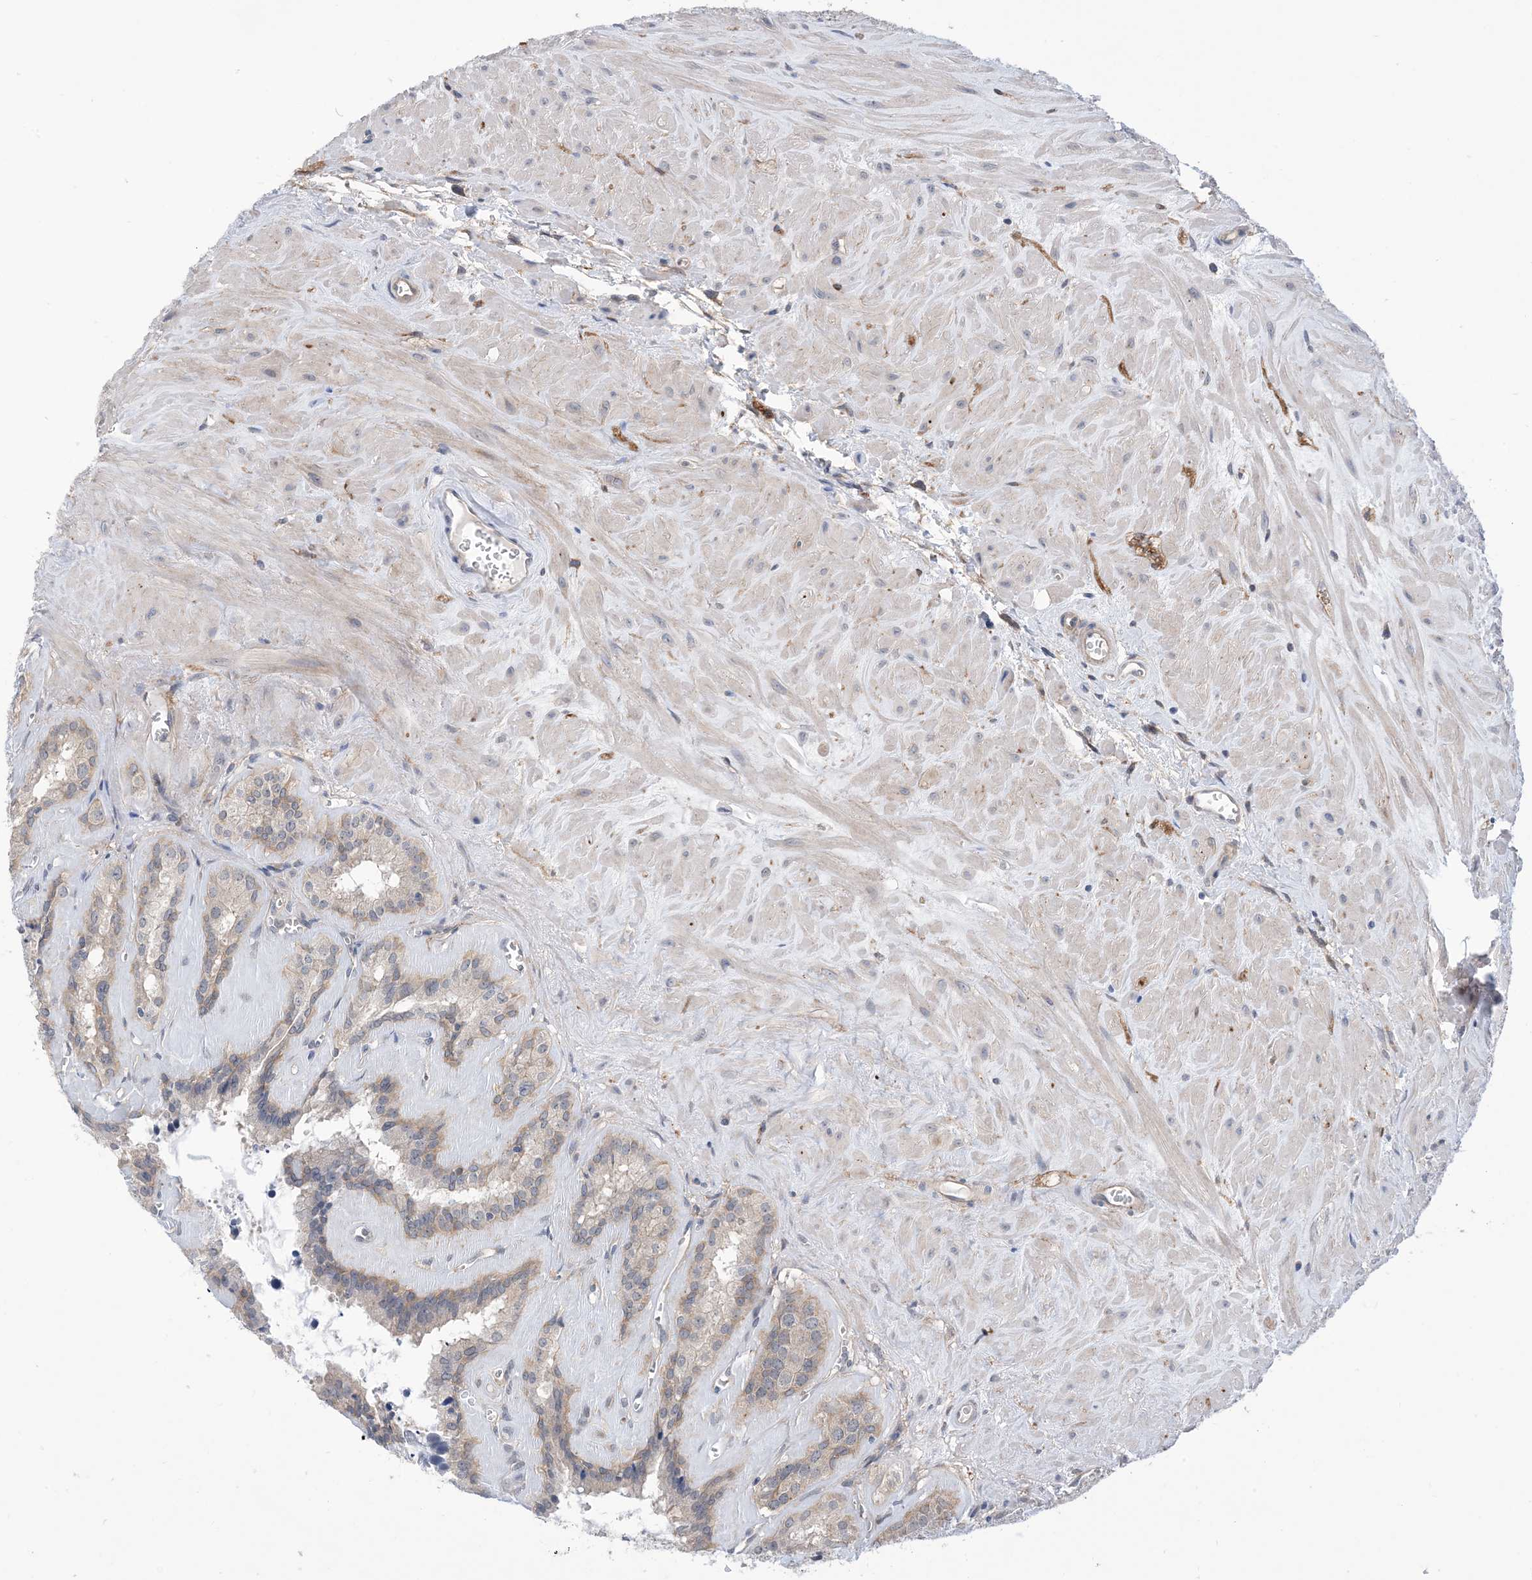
{"staining": {"intensity": "weak", "quantity": "25%-75%", "location": "cytoplasmic/membranous"}, "tissue": "seminal vesicle", "cell_type": "Glandular cells", "image_type": "normal", "snomed": [{"axis": "morphology", "description": "Normal tissue, NOS"}, {"axis": "topography", "description": "Prostate"}, {"axis": "topography", "description": "Seminal veicle"}], "caption": "Immunohistochemistry (IHC) photomicrograph of normal seminal vesicle: seminal vesicle stained using immunohistochemistry (IHC) demonstrates low levels of weak protein expression localized specifically in the cytoplasmic/membranous of glandular cells, appearing as a cytoplasmic/membranous brown color.", "gene": "EHBP1", "patient": {"sex": "male", "age": 59}}